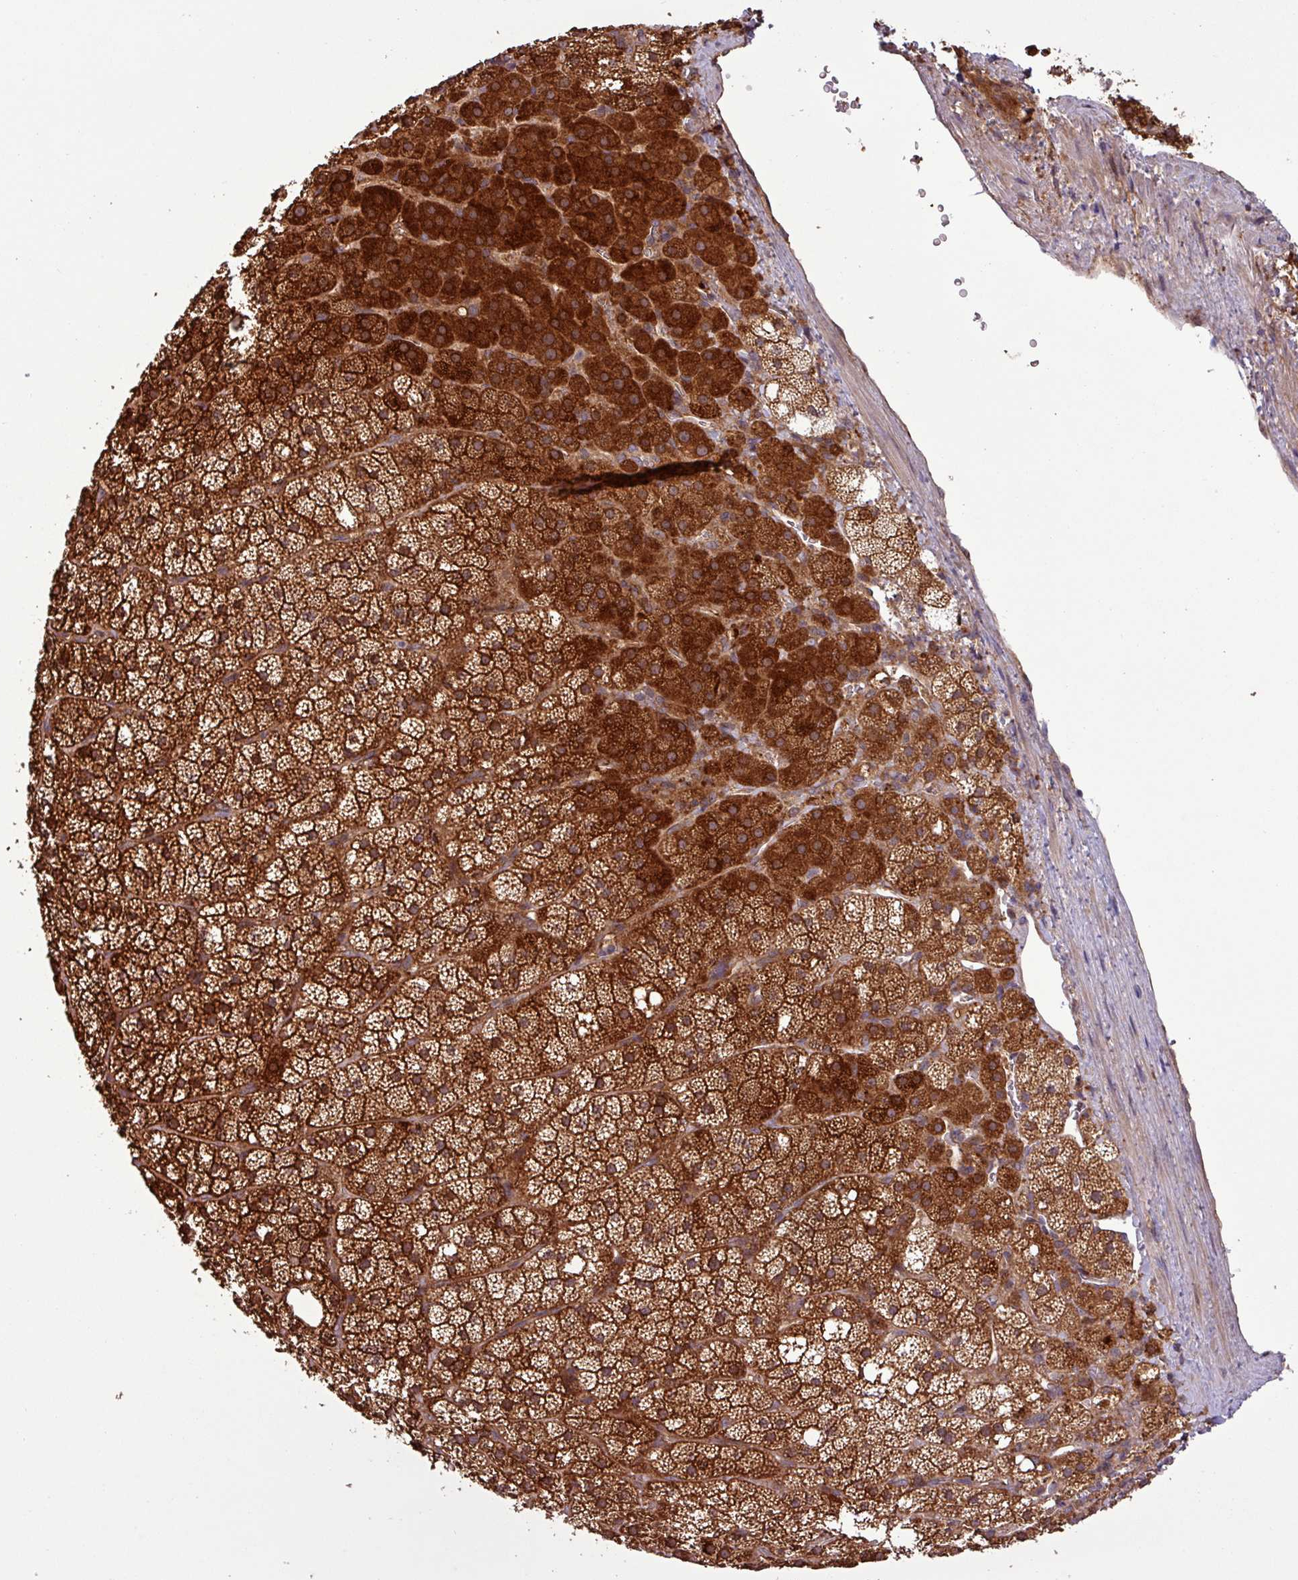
{"staining": {"intensity": "strong", "quantity": ">75%", "location": "cytoplasmic/membranous"}, "tissue": "adrenal gland", "cell_type": "Glandular cells", "image_type": "normal", "snomed": [{"axis": "morphology", "description": "Normal tissue, NOS"}, {"axis": "topography", "description": "Adrenal gland"}], "caption": "Immunohistochemical staining of benign human adrenal gland displays high levels of strong cytoplasmic/membranous staining in approximately >75% of glandular cells. Ihc stains the protein in brown and the nuclei are stained blue.", "gene": "SIRPB2", "patient": {"sex": "male", "age": 53}}